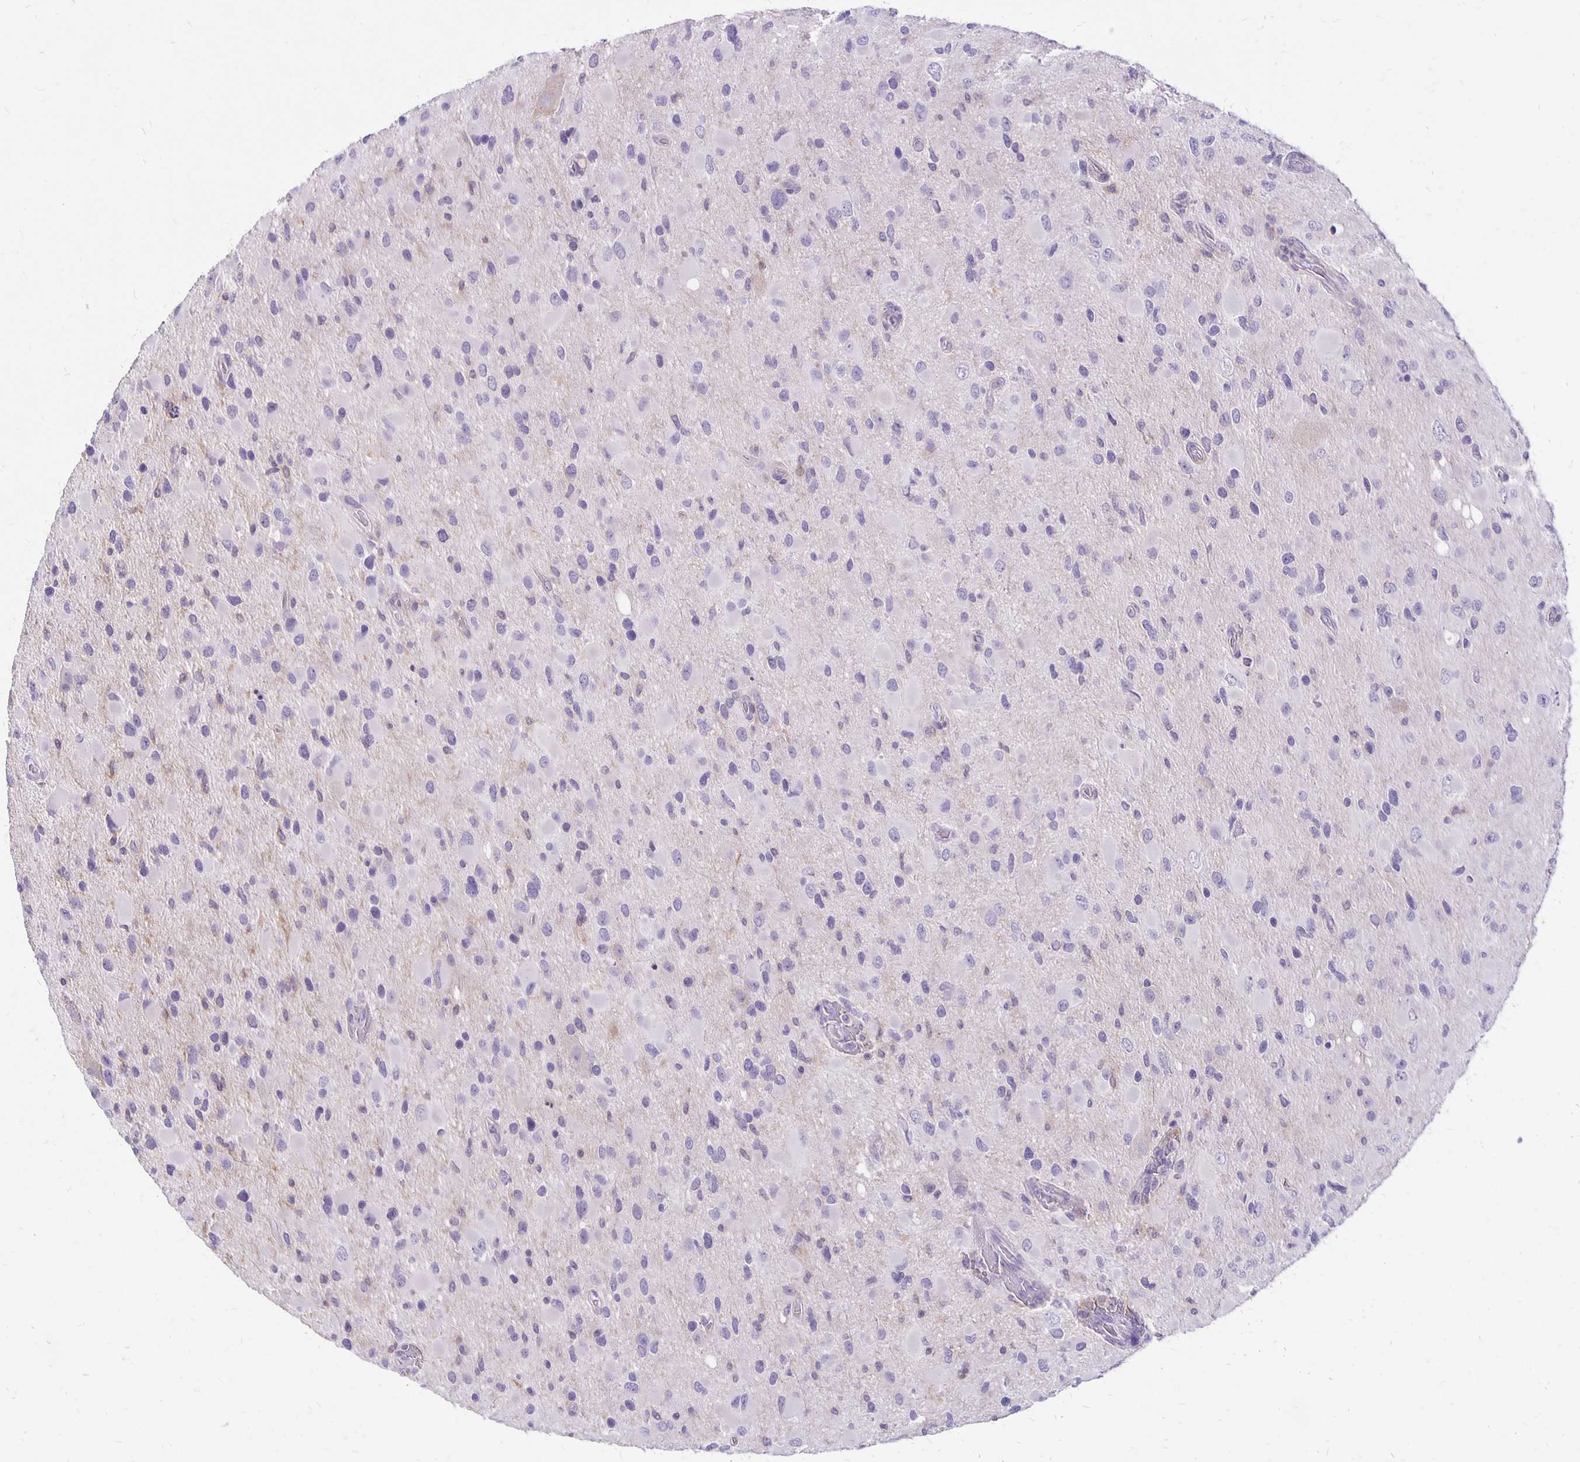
{"staining": {"intensity": "negative", "quantity": "none", "location": "none"}, "tissue": "glioma", "cell_type": "Tumor cells", "image_type": "cancer", "snomed": [{"axis": "morphology", "description": "Glioma, malignant, Low grade"}, {"axis": "topography", "description": "Brain"}], "caption": "There is no significant expression in tumor cells of malignant glioma (low-grade). The staining was performed using DAB (3,3'-diaminobenzidine) to visualize the protein expression in brown, while the nuclei were stained in blue with hematoxylin (Magnification: 20x).", "gene": "ANKRD45", "patient": {"sex": "female", "age": 32}}